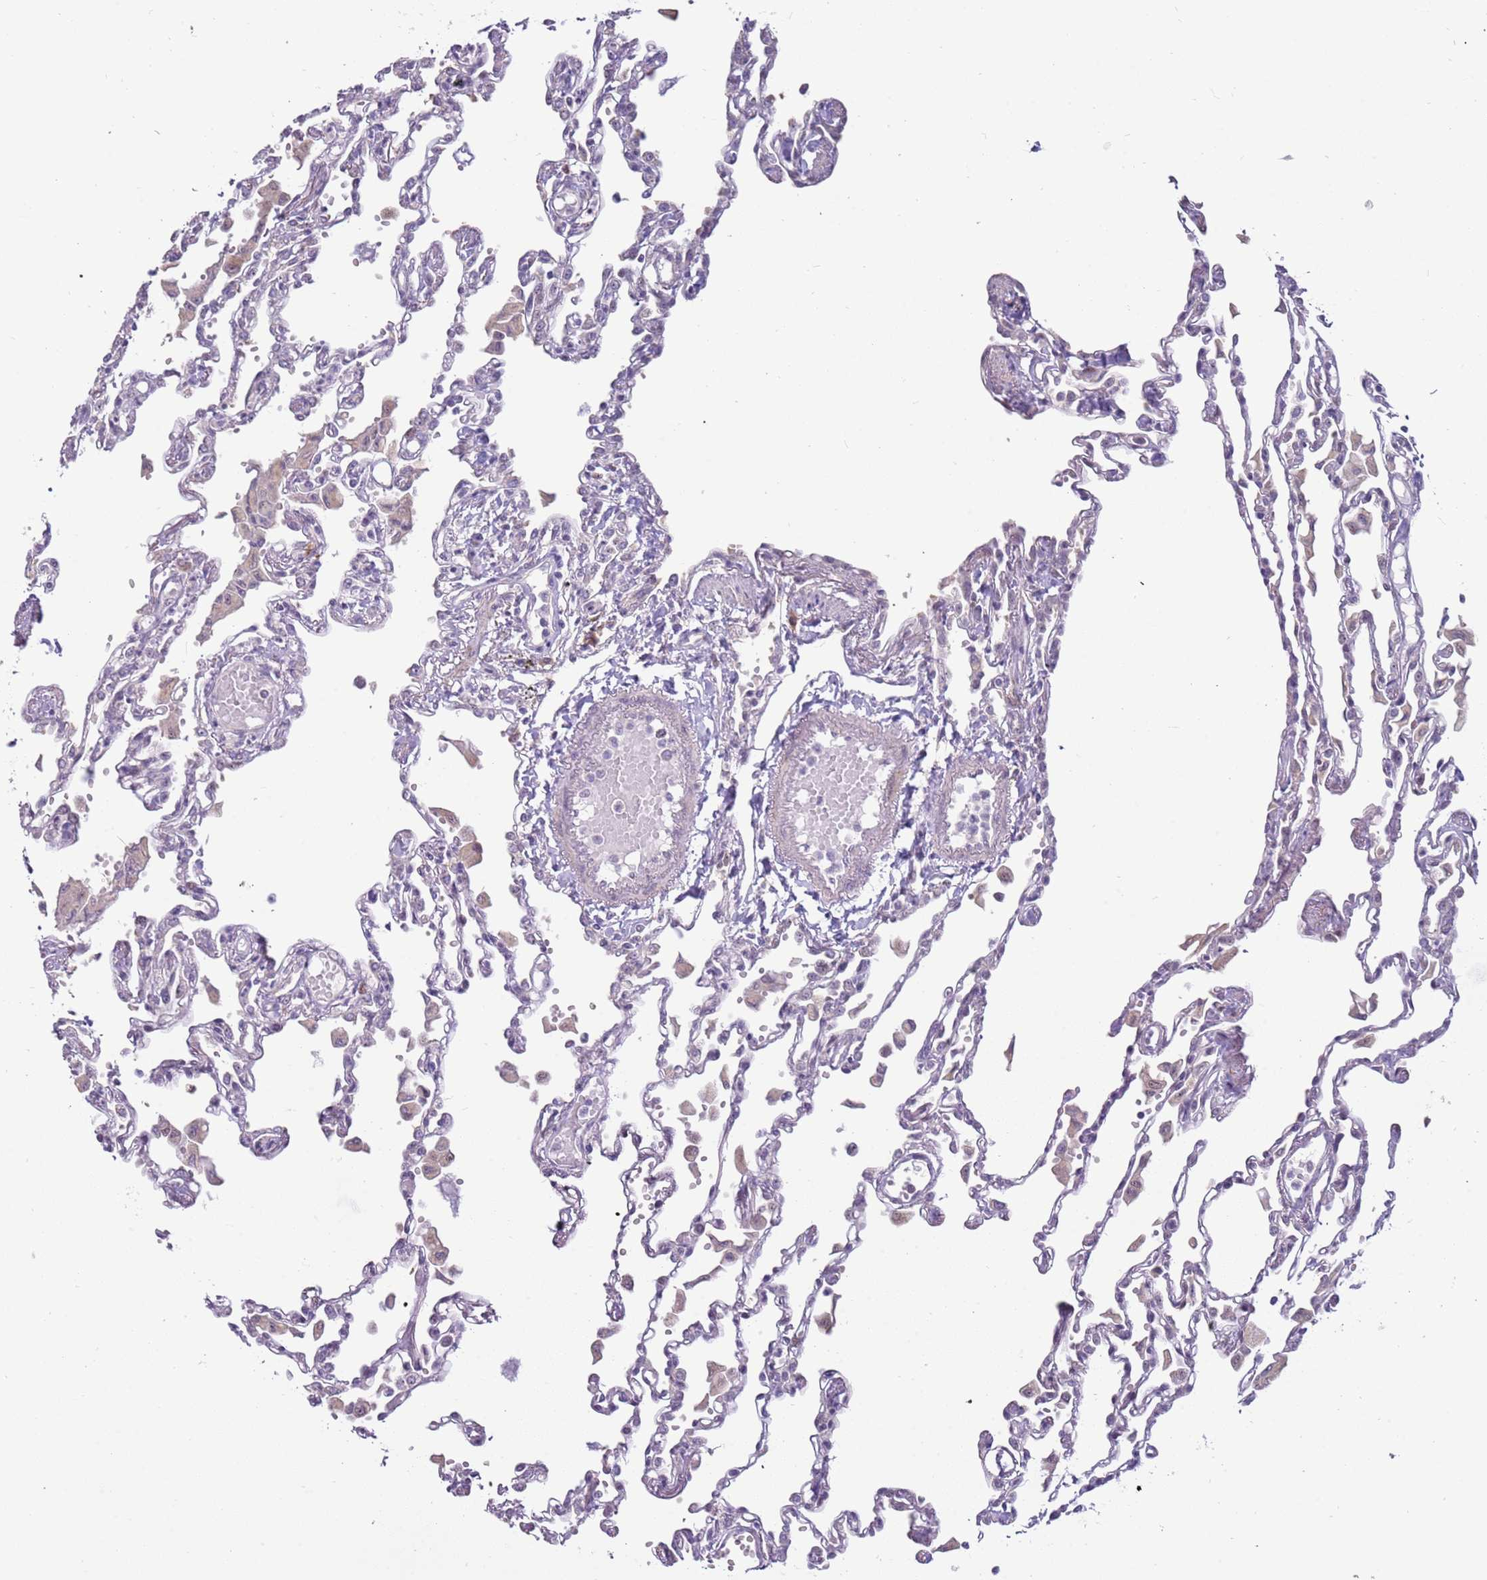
{"staining": {"intensity": "negative", "quantity": "none", "location": "none"}, "tissue": "lung", "cell_type": "Alveolar cells", "image_type": "normal", "snomed": [{"axis": "morphology", "description": "Normal tissue, NOS"}, {"axis": "topography", "description": "Bronchus"}, {"axis": "topography", "description": "Lung"}], "caption": "Lung was stained to show a protein in brown. There is no significant positivity in alveolar cells. (Brightfield microscopy of DAB (3,3'-diaminobenzidine) IHC at high magnification).", "gene": "UCMA", "patient": {"sex": "female", "age": 49}}